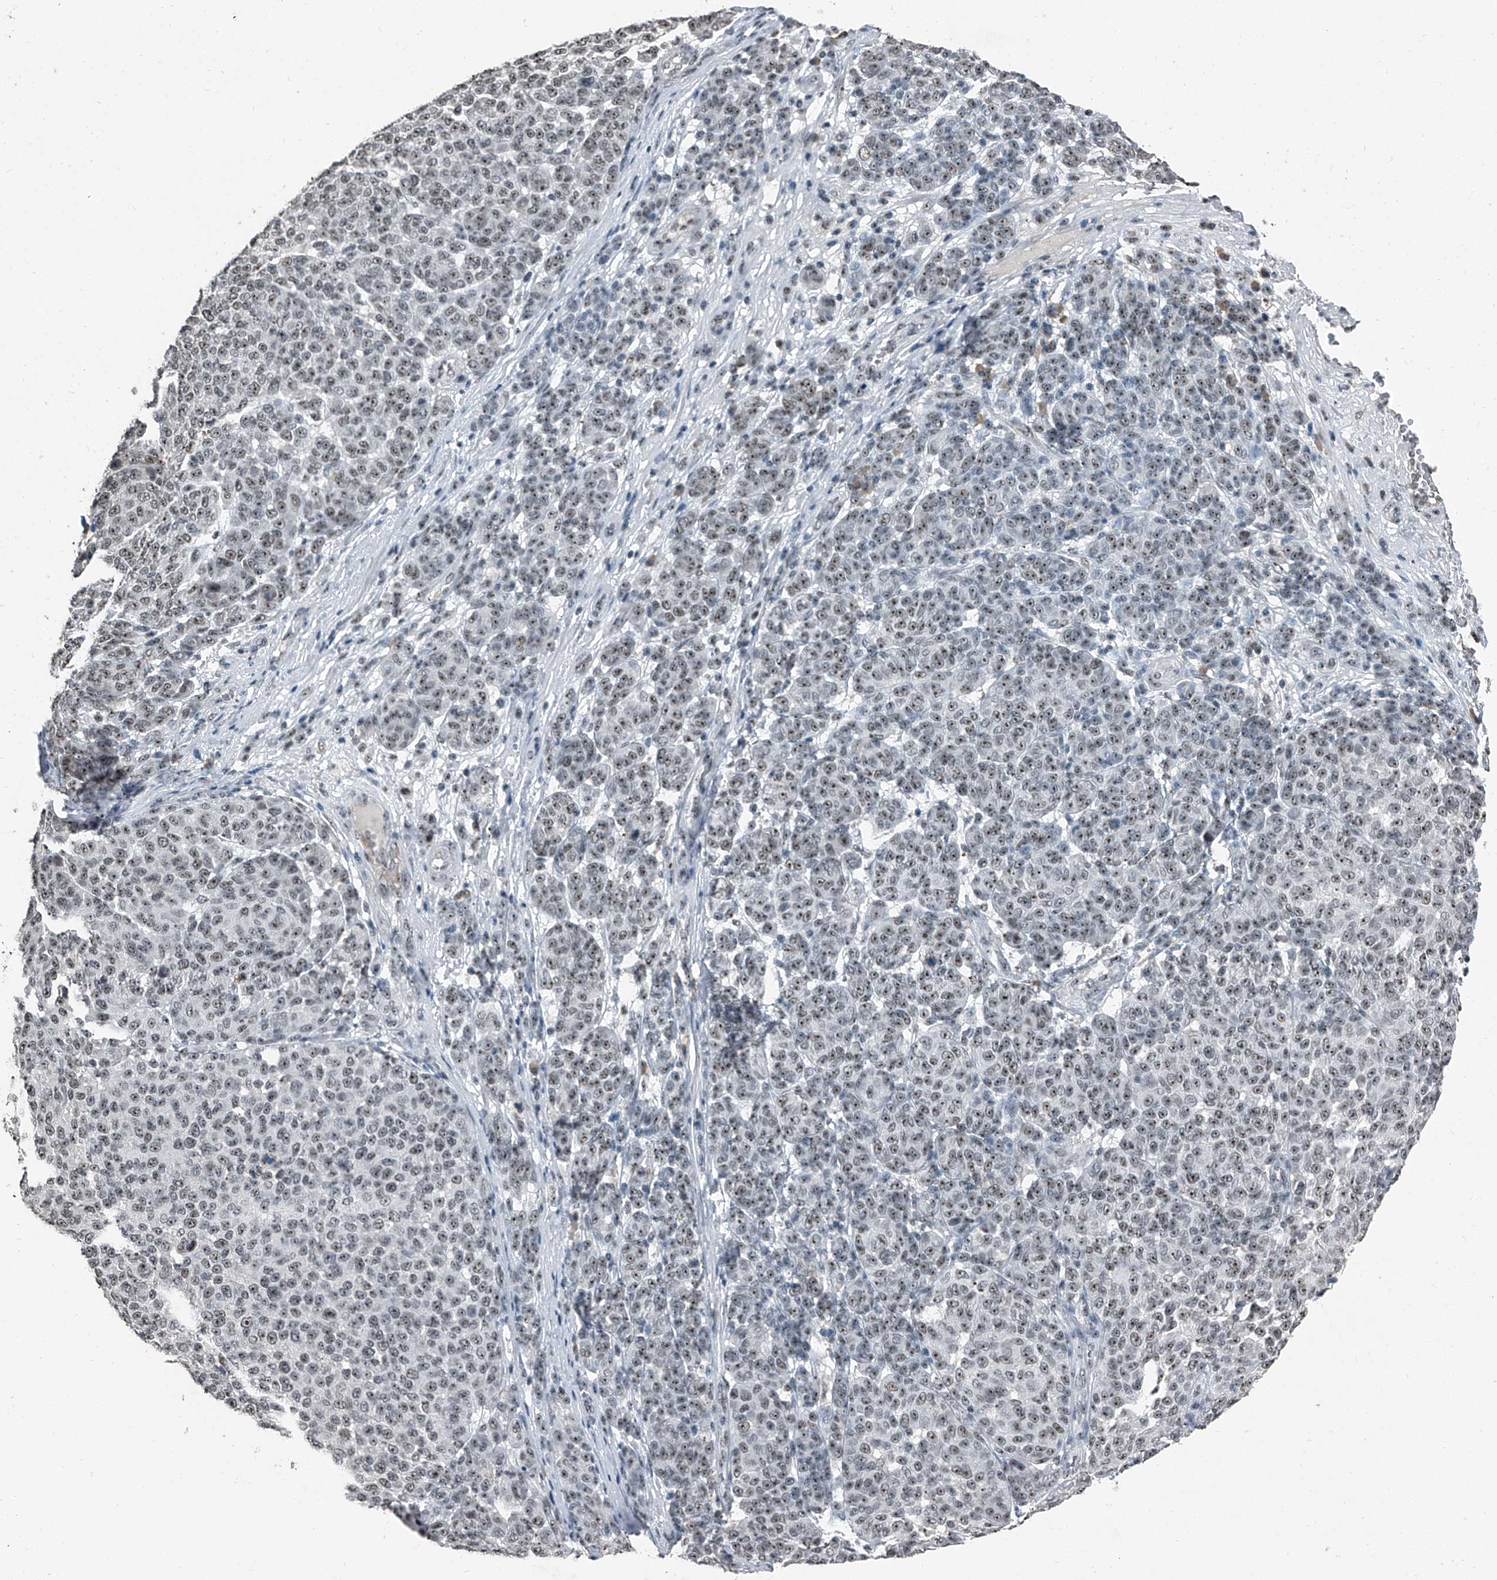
{"staining": {"intensity": "weak", "quantity": ">75%", "location": "nuclear"}, "tissue": "melanoma", "cell_type": "Tumor cells", "image_type": "cancer", "snomed": [{"axis": "morphology", "description": "Malignant melanoma, NOS"}, {"axis": "topography", "description": "Skin"}], "caption": "A brown stain labels weak nuclear staining of a protein in melanoma tumor cells.", "gene": "TCOF1", "patient": {"sex": "male", "age": 59}}